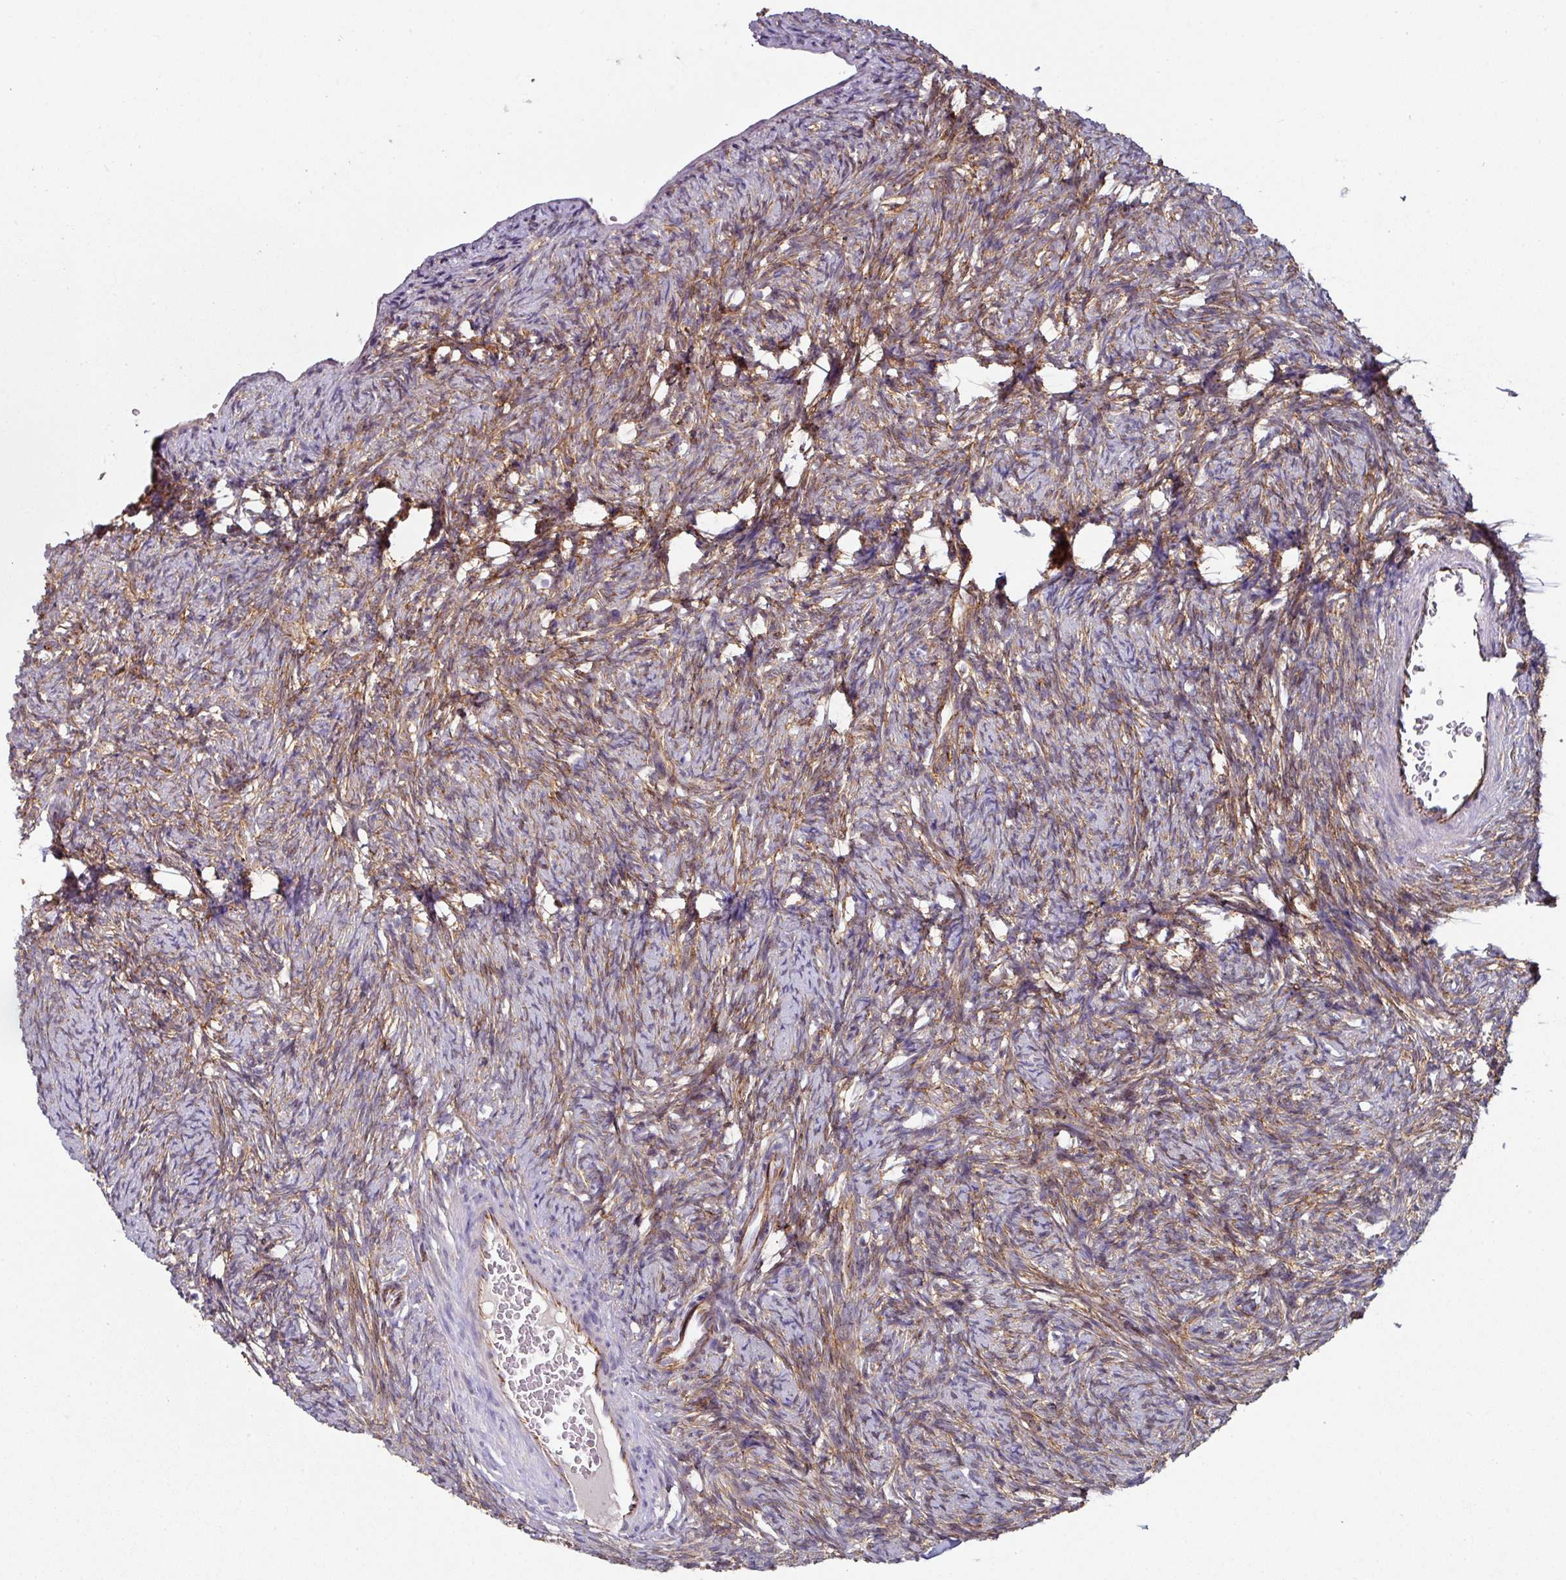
{"staining": {"intensity": "moderate", "quantity": ">75%", "location": "cytoplasmic/membranous"}, "tissue": "ovary", "cell_type": "Follicle cells", "image_type": "normal", "snomed": [{"axis": "morphology", "description": "Normal tissue, NOS"}, {"axis": "topography", "description": "Ovary"}], "caption": "Immunohistochemical staining of benign ovary demonstrates medium levels of moderate cytoplasmic/membranous expression in approximately >75% of follicle cells.", "gene": "JUP", "patient": {"sex": "female", "age": 33}}